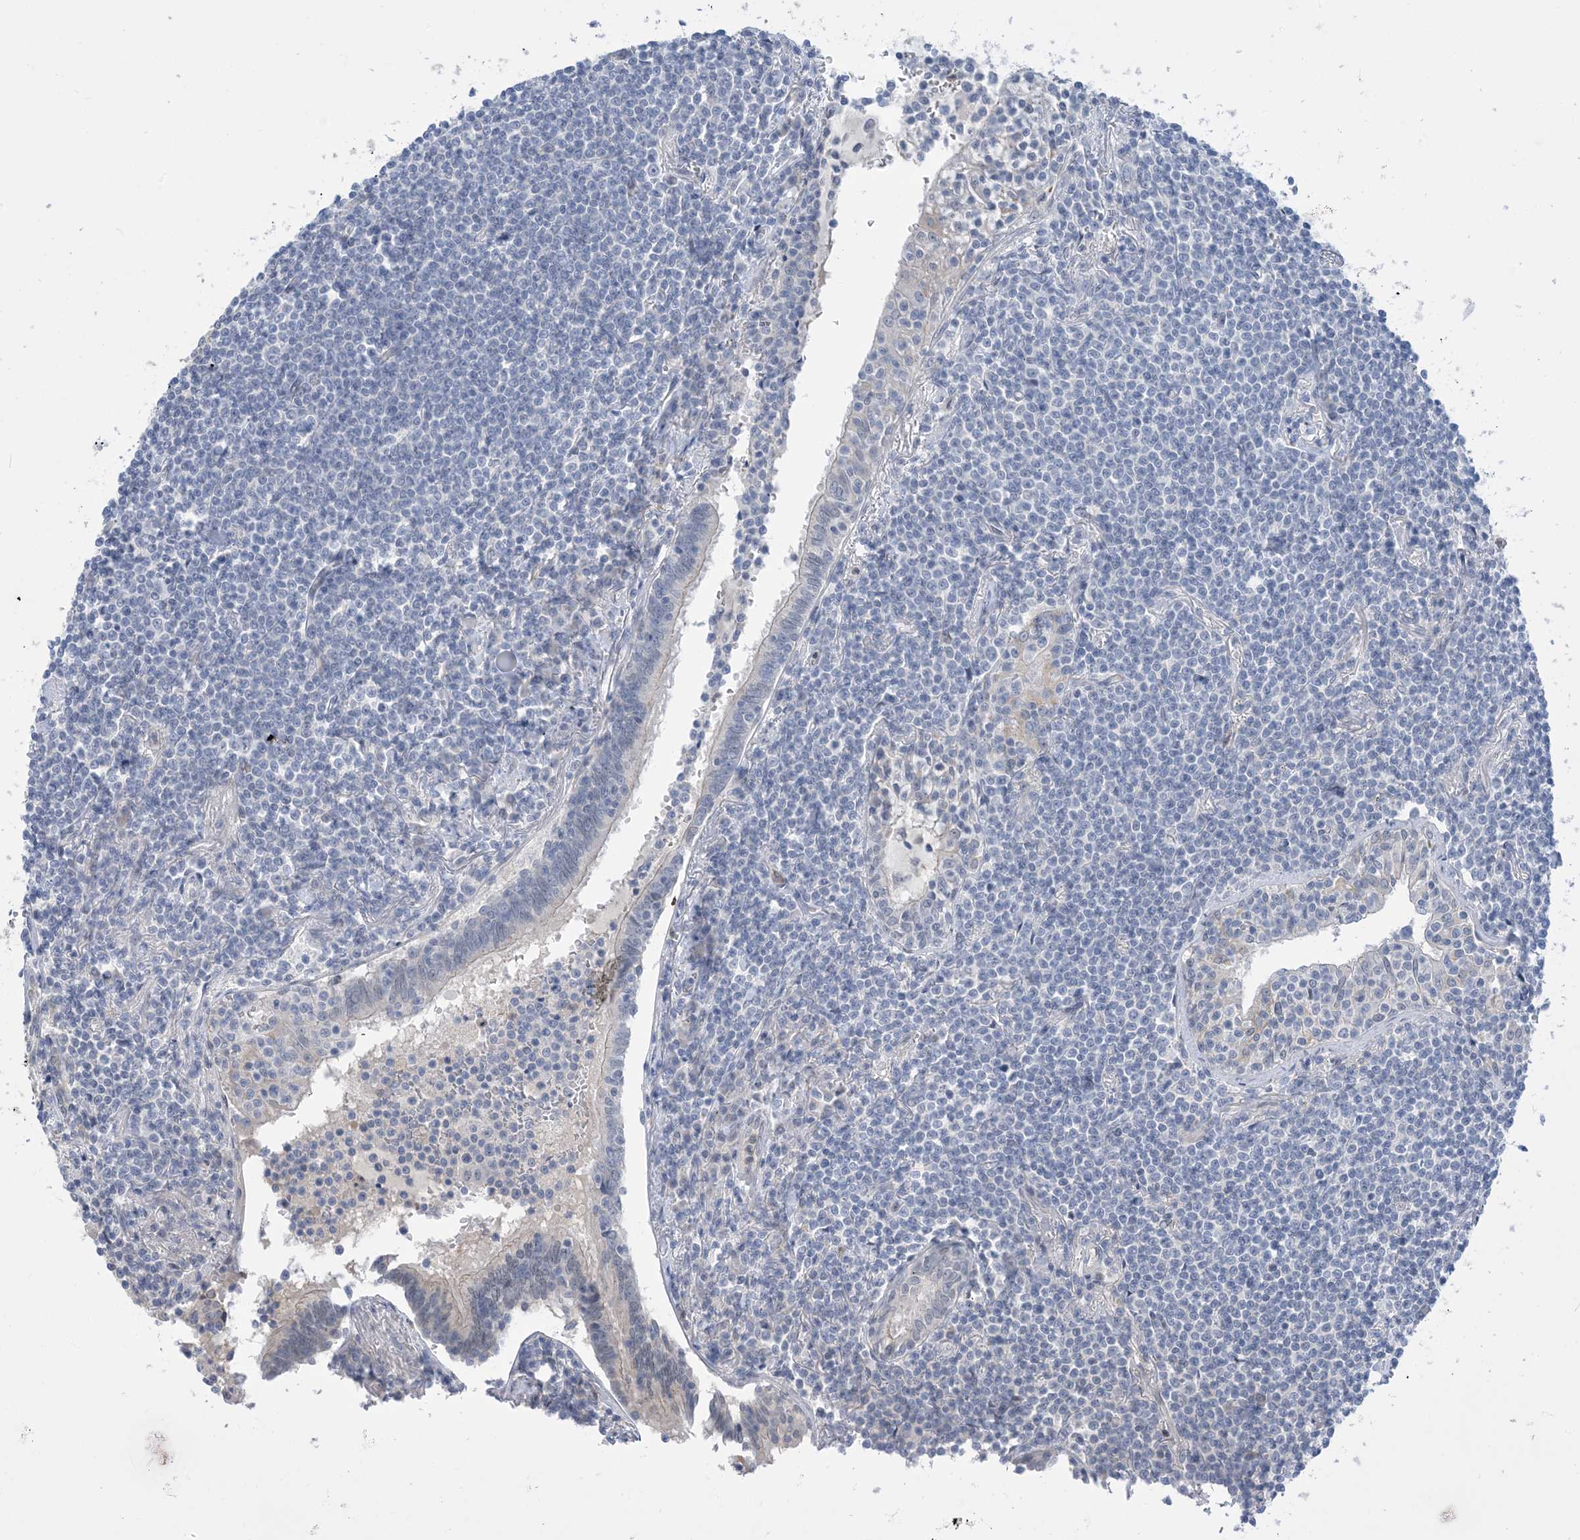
{"staining": {"intensity": "negative", "quantity": "none", "location": "none"}, "tissue": "lymphoma", "cell_type": "Tumor cells", "image_type": "cancer", "snomed": [{"axis": "morphology", "description": "Malignant lymphoma, non-Hodgkin's type, Low grade"}, {"axis": "topography", "description": "Lung"}], "caption": "DAB immunohistochemical staining of lymphoma shows no significant positivity in tumor cells.", "gene": "TTYH1", "patient": {"sex": "female", "age": 71}}